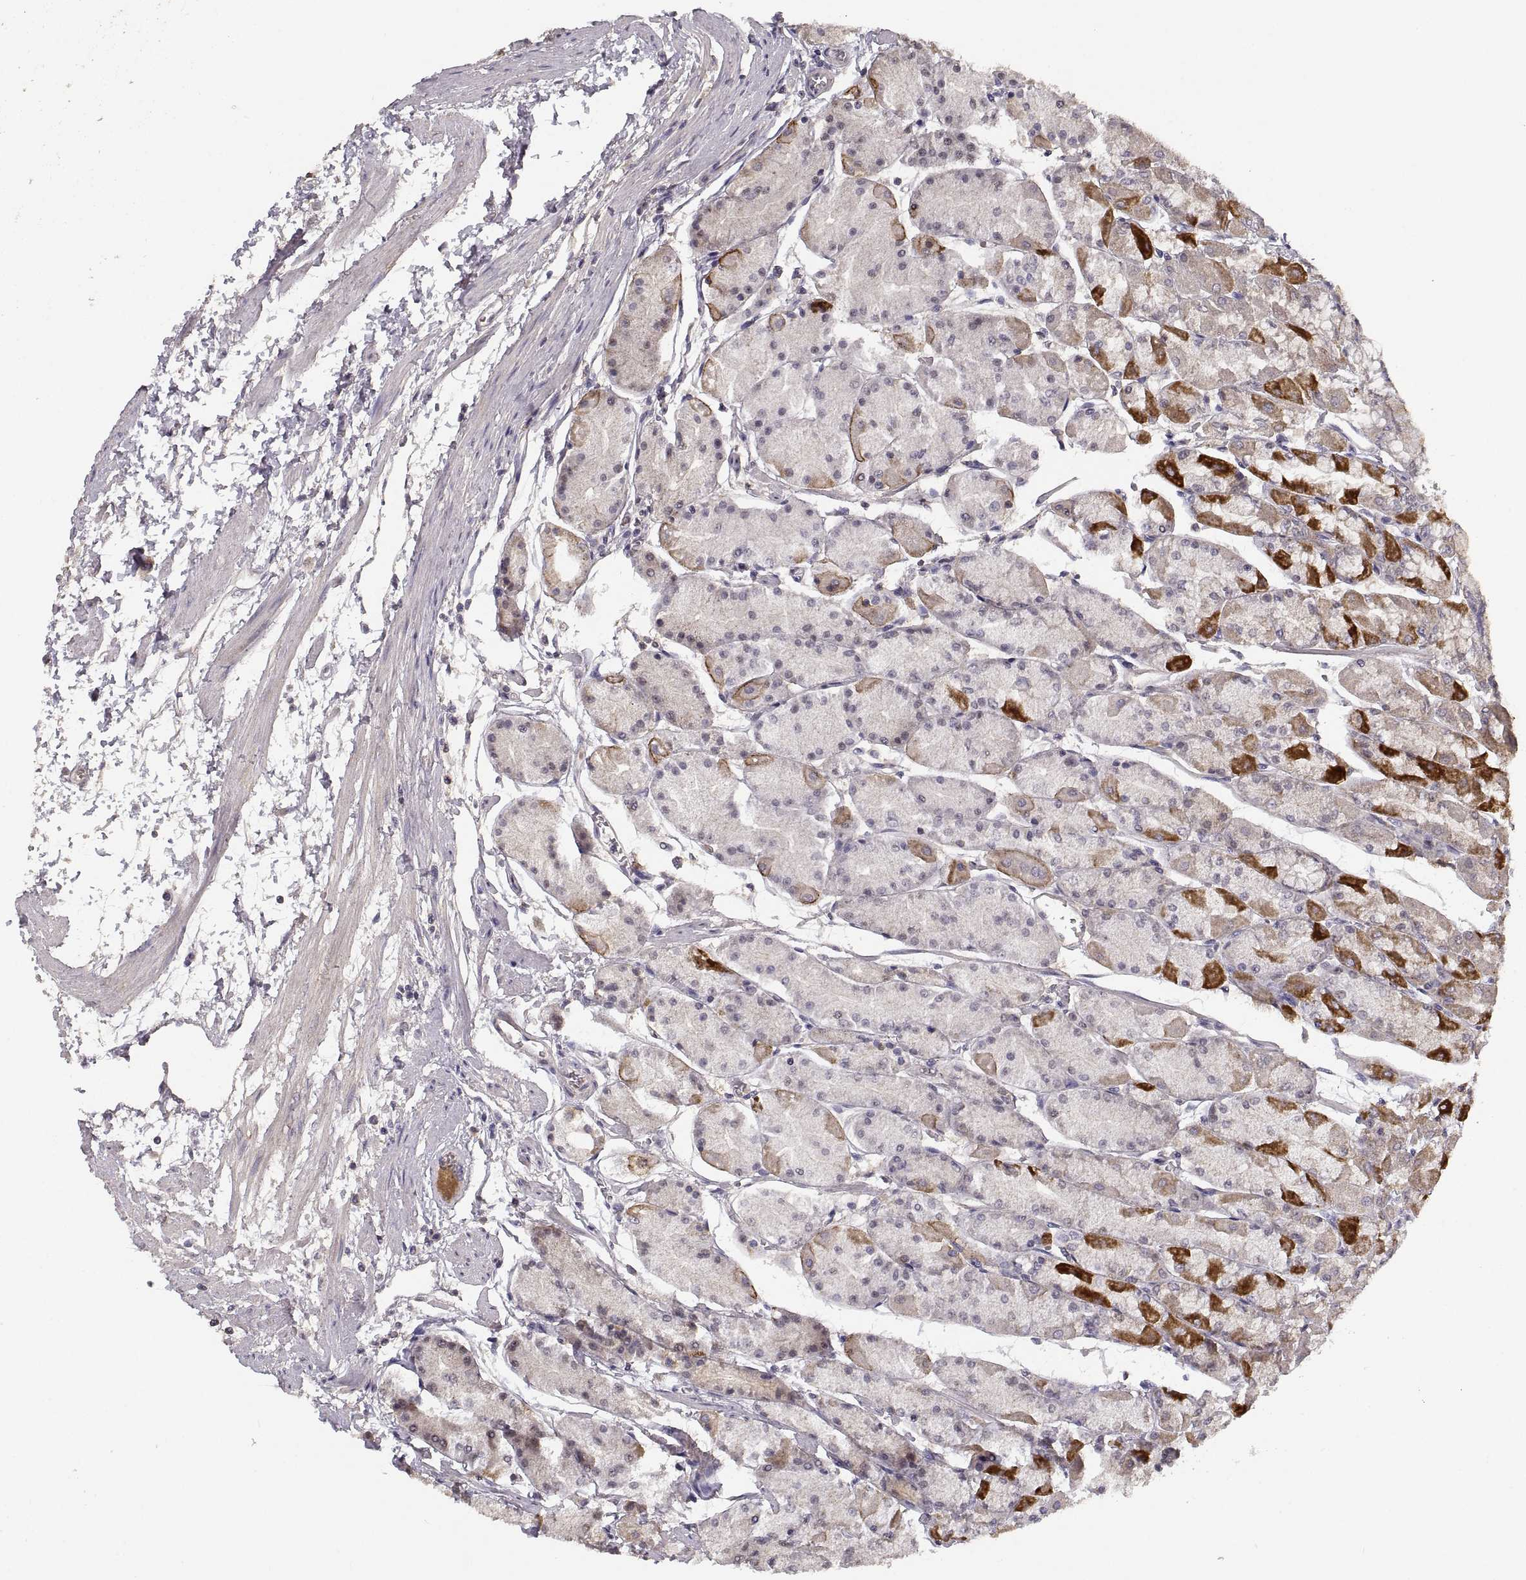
{"staining": {"intensity": "strong", "quantity": "<25%", "location": "cytoplasmic/membranous"}, "tissue": "stomach", "cell_type": "Glandular cells", "image_type": "normal", "snomed": [{"axis": "morphology", "description": "Normal tissue, NOS"}, {"axis": "topography", "description": "Stomach, upper"}], "caption": "A histopathology image of human stomach stained for a protein shows strong cytoplasmic/membranous brown staining in glandular cells. Immunohistochemistry (ihc) stains the protein in brown and the nuclei are stained blue.", "gene": "NMNAT2", "patient": {"sex": "male", "age": 60}}